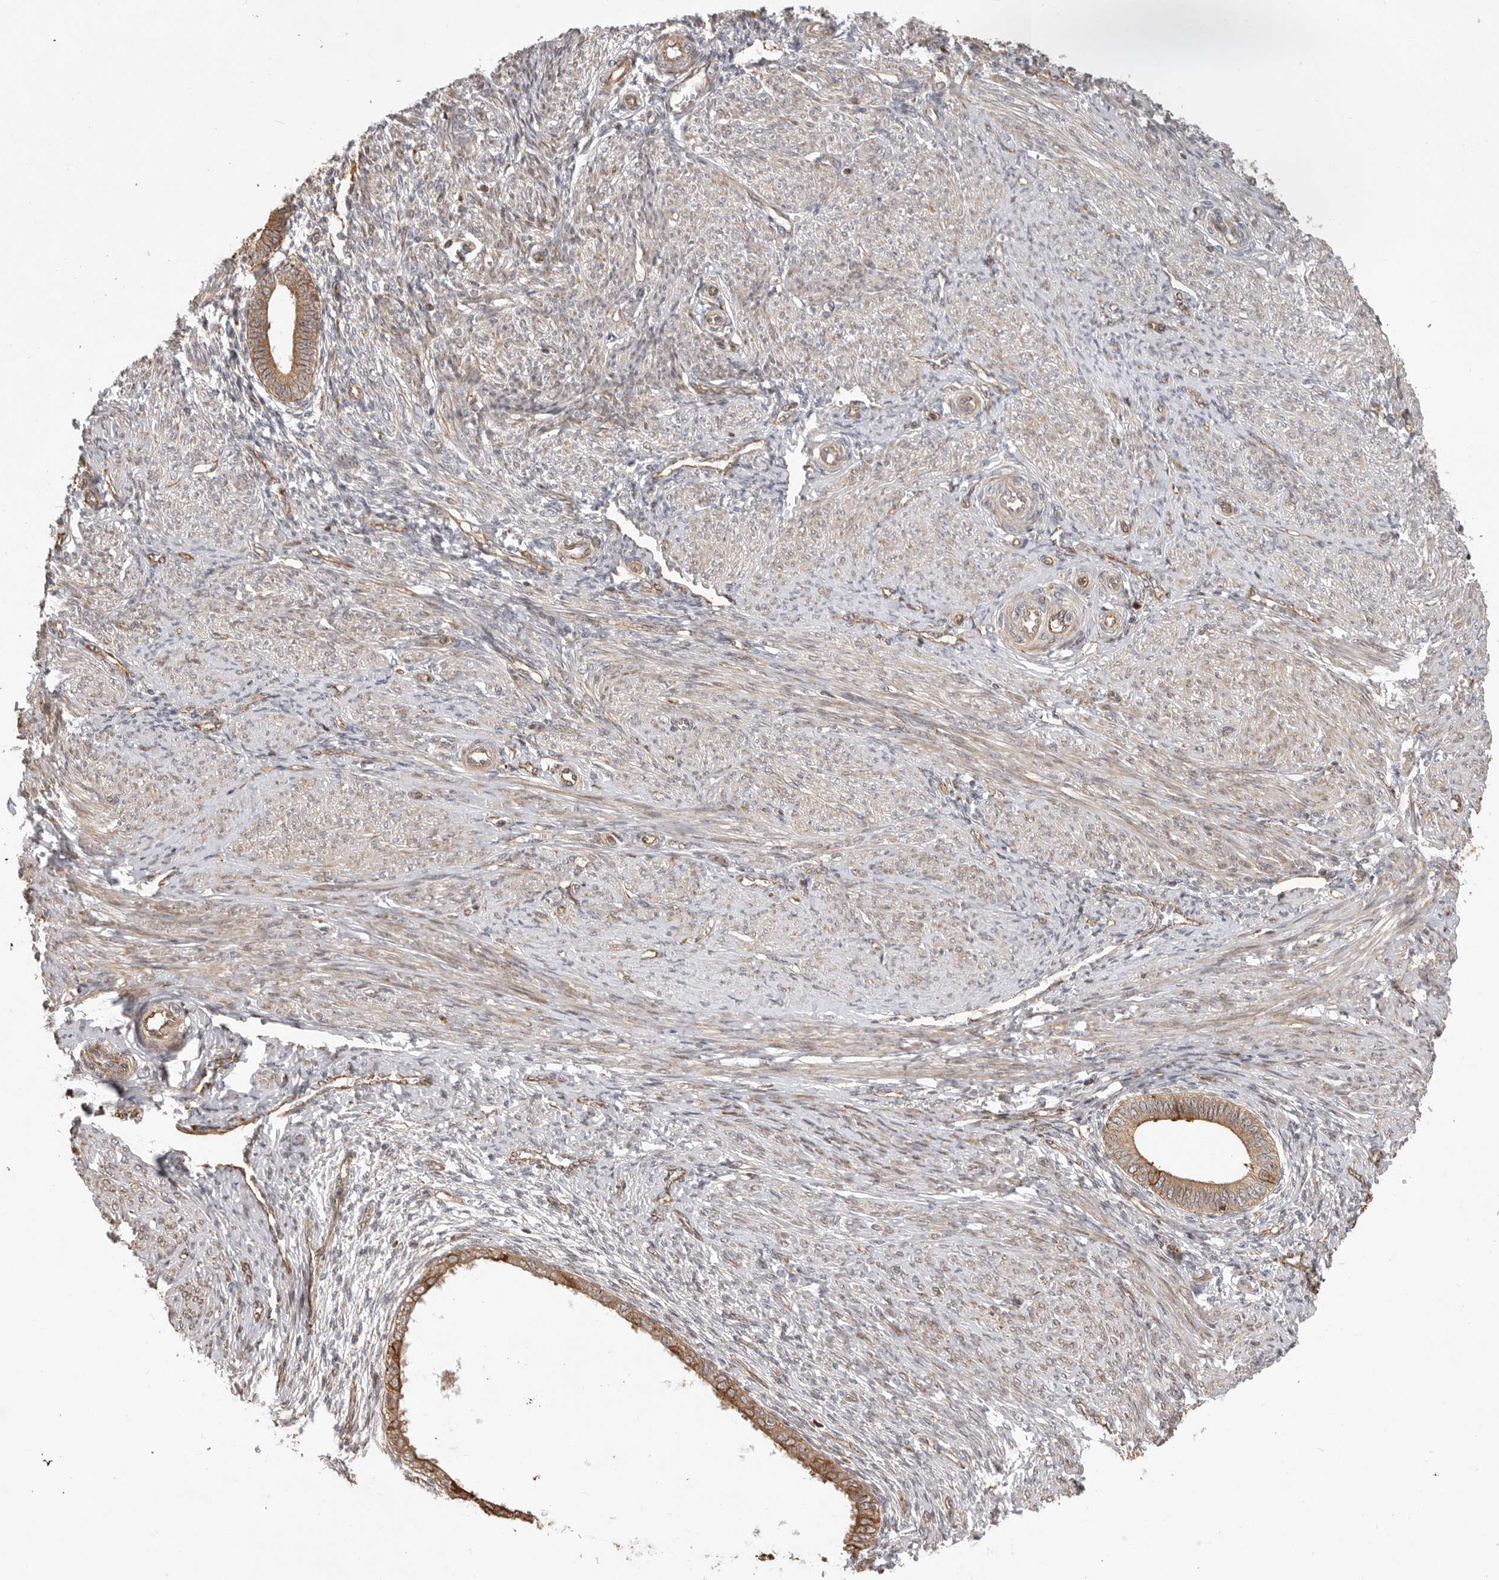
{"staining": {"intensity": "weak", "quantity": "25%-75%", "location": "nuclear"}, "tissue": "endometrium", "cell_type": "Cells in endometrial stroma", "image_type": "normal", "snomed": [{"axis": "morphology", "description": "Normal tissue, NOS"}, {"axis": "topography", "description": "Endometrium"}], "caption": "Immunohistochemical staining of normal endometrium exhibits 25%-75% levels of weak nuclear protein positivity in about 25%-75% of cells in endometrial stroma.", "gene": "DPH7", "patient": {"sex": "female", "age": 42}}